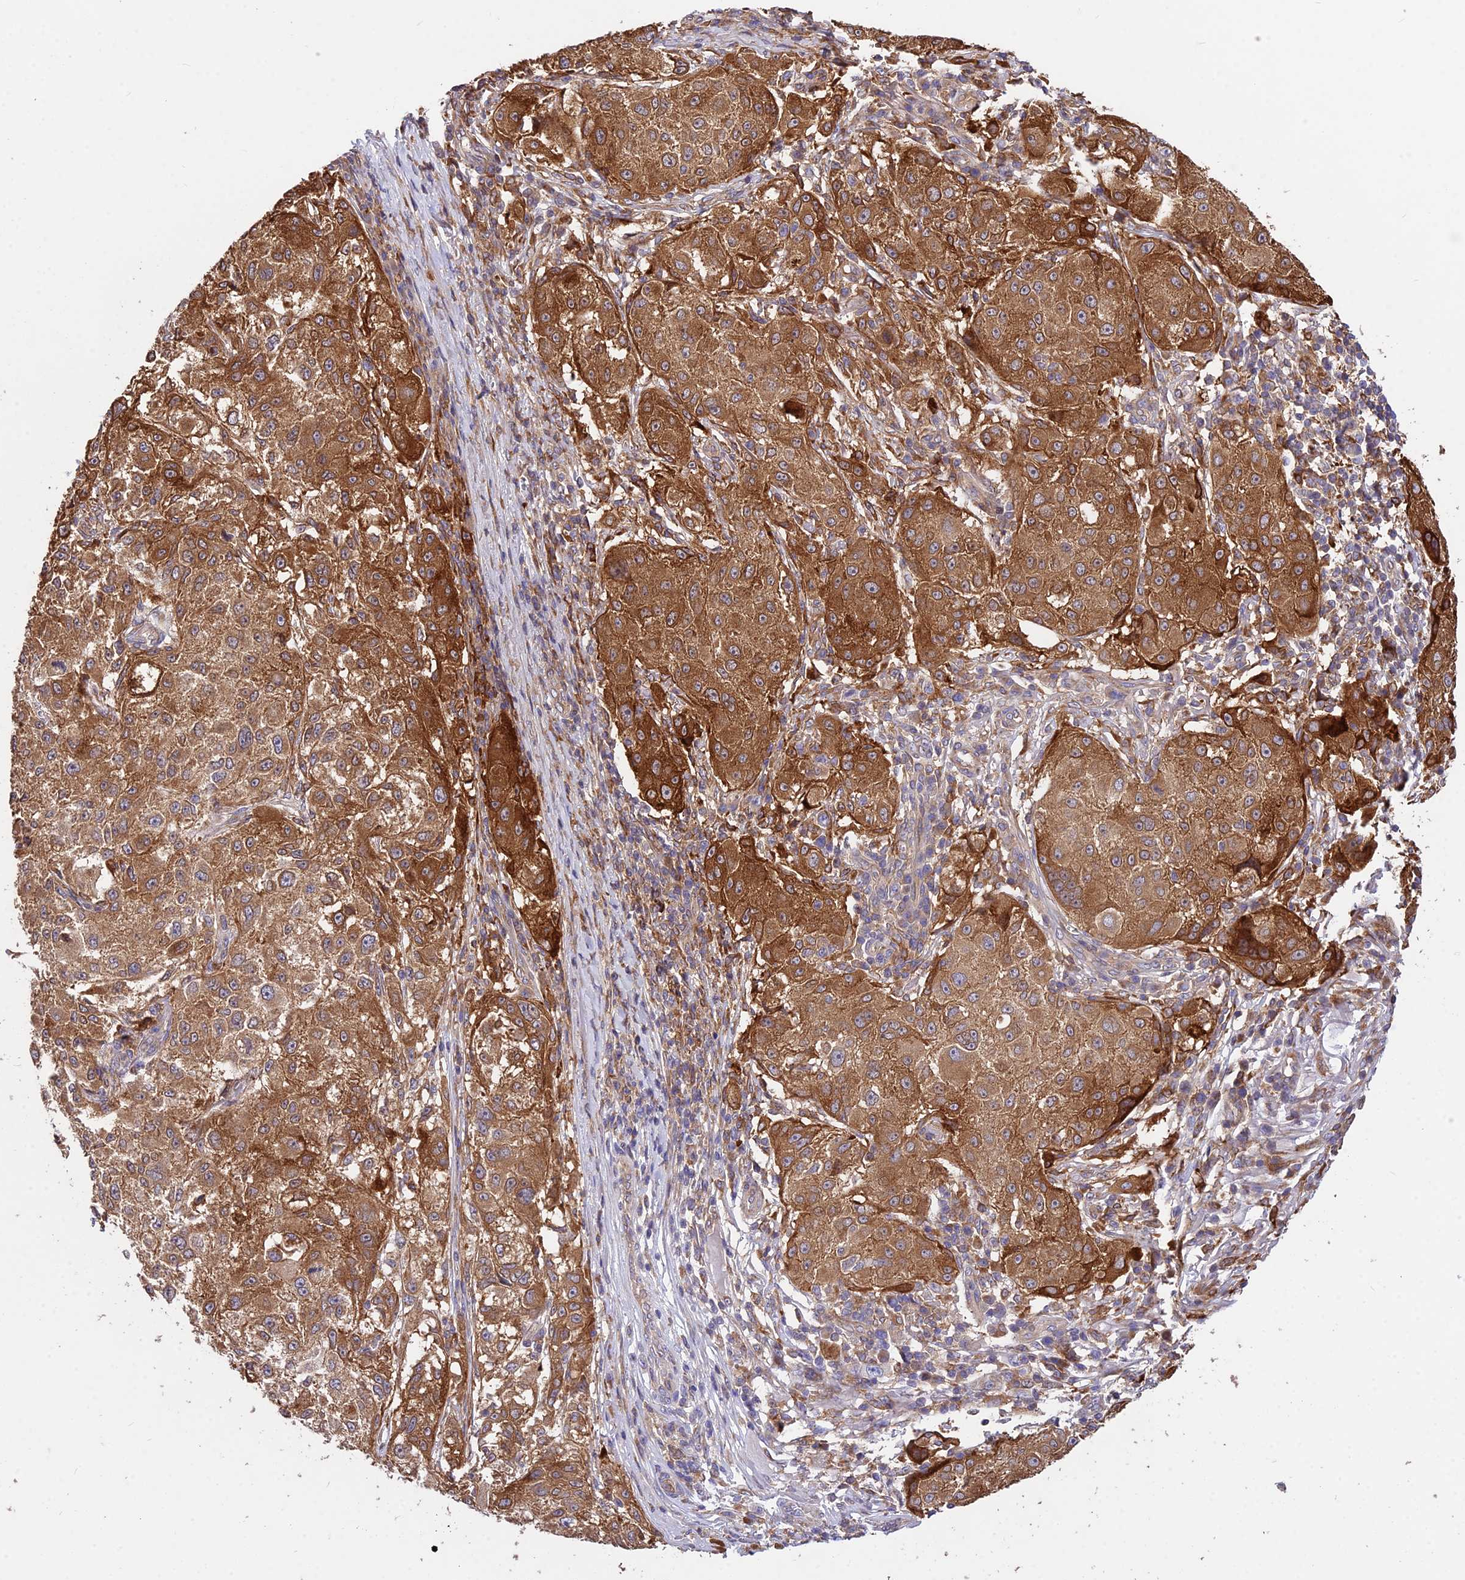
{"staining": {"intensity": "strong", "quantity": ">75%", "location": "cytoplasmic/membranous"}, "tissue": "melanoma", "cell_type": "Tumor cells", "image_type": "cancer", "snomed": [{"axis": "morphology", "description": "Necrosis, NOS"}, {"axis": "morphology", "description": "Malignant melanoma, NOS"}, {"axis": "topography", "description": "Skin"}], "caption": "Protein expression analysis of malignant melanoma demonstrates strong cytoplasmic/membranous expression in about >75% of tumor cells.", "gene": "ROCK1", "patient": {"sex": "female", "age": 87}}